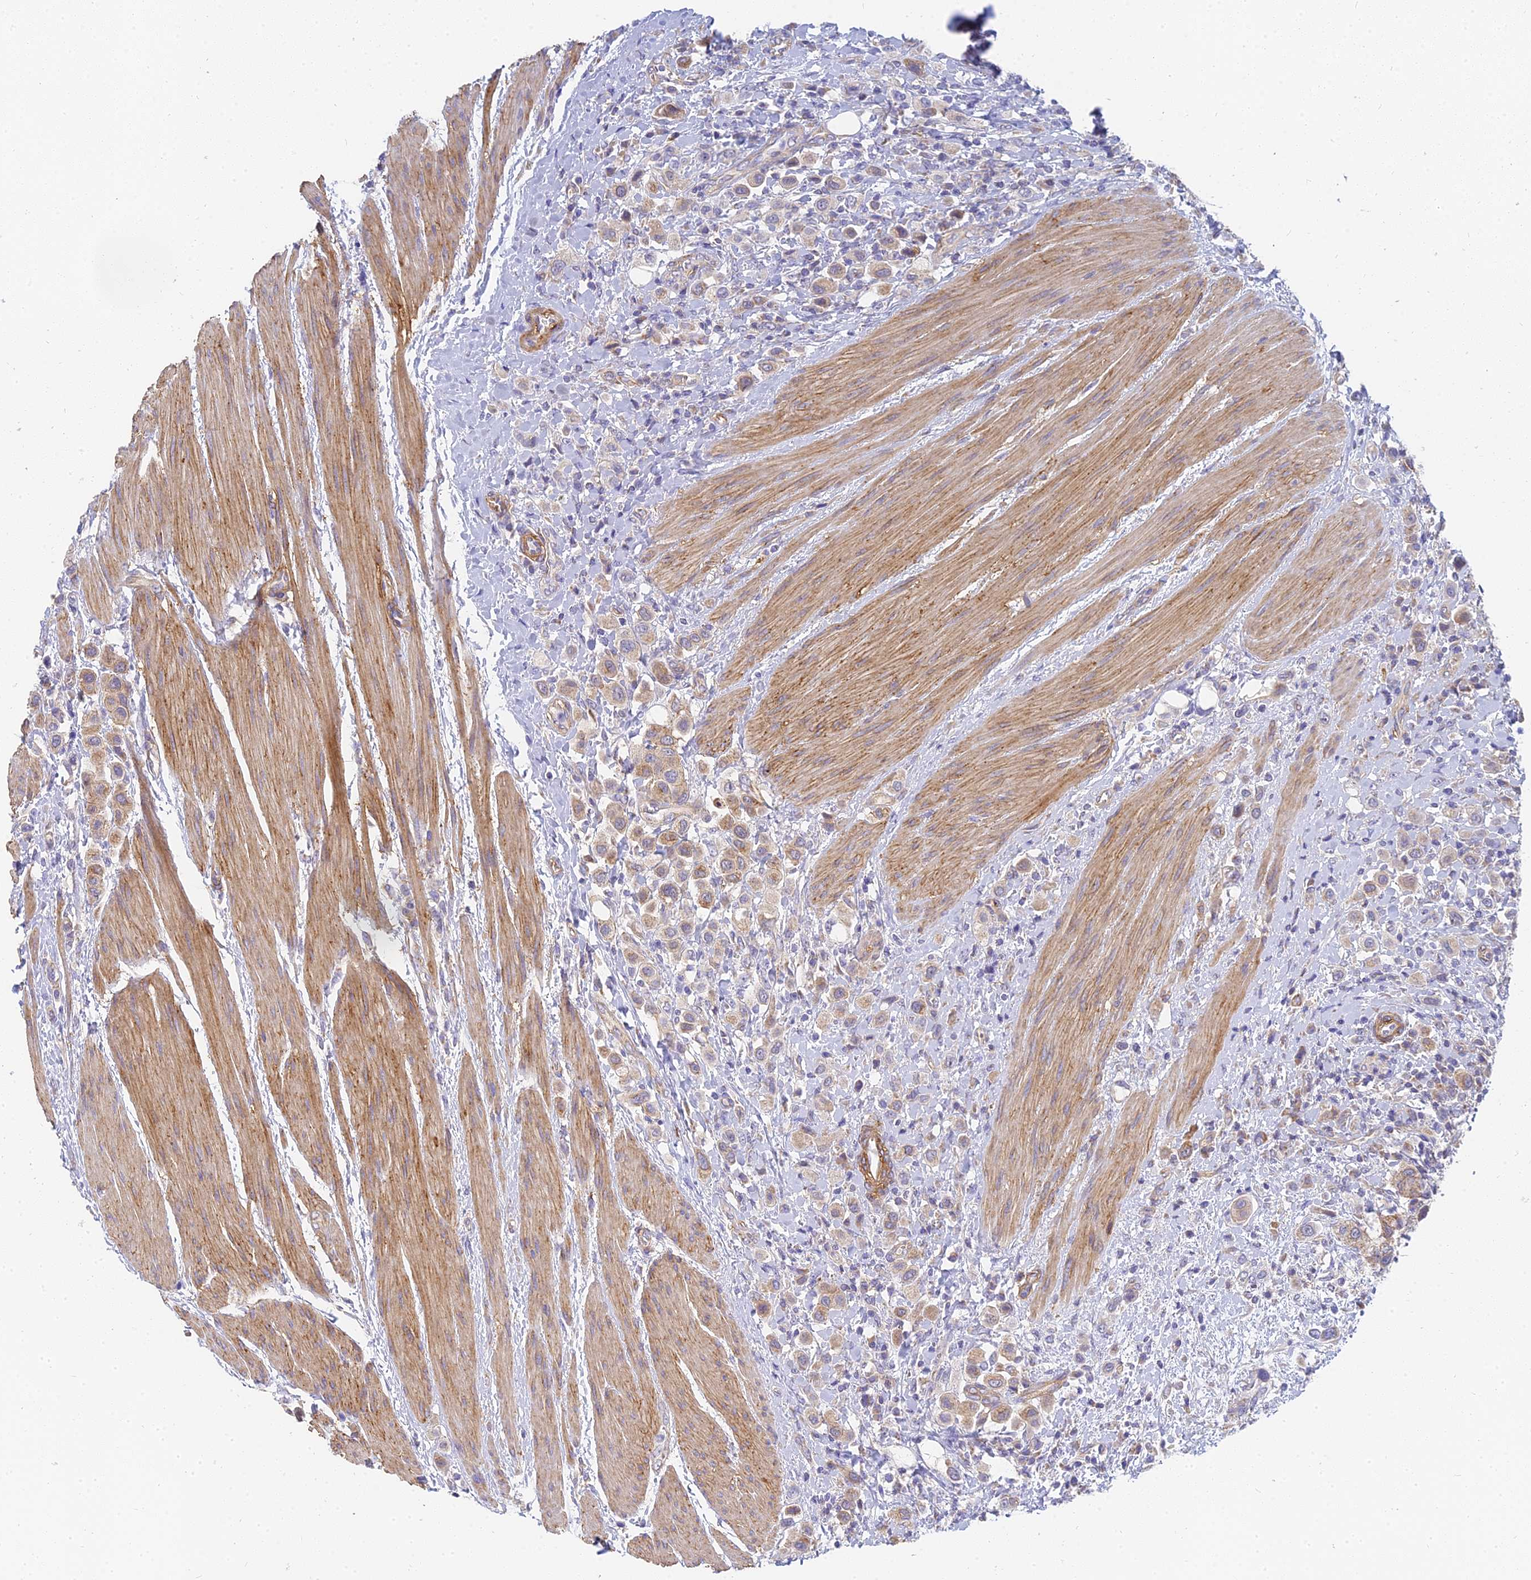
{"staining": {"intensity": "moderate", "quantity": ">75%", "location": "cytoplasmic/membranous"}, "tissue": "urothelial cancer", "cell_type": "Tumor cells", "image_type": "cancer", "snomed": [{"axis": "morphology", "description": "Urothelial carcinoma, High grade"}, {"axis": "topography", "description": "Urinary bladder"}], "caption": "Urothelial cancer stained with a brown dye shows moderate cytoplasmic/membranous positive positivity in approximately >75% of tumor cells.", "gene": "MRPL15", "patient": {"sex": "male", "age": 50}}